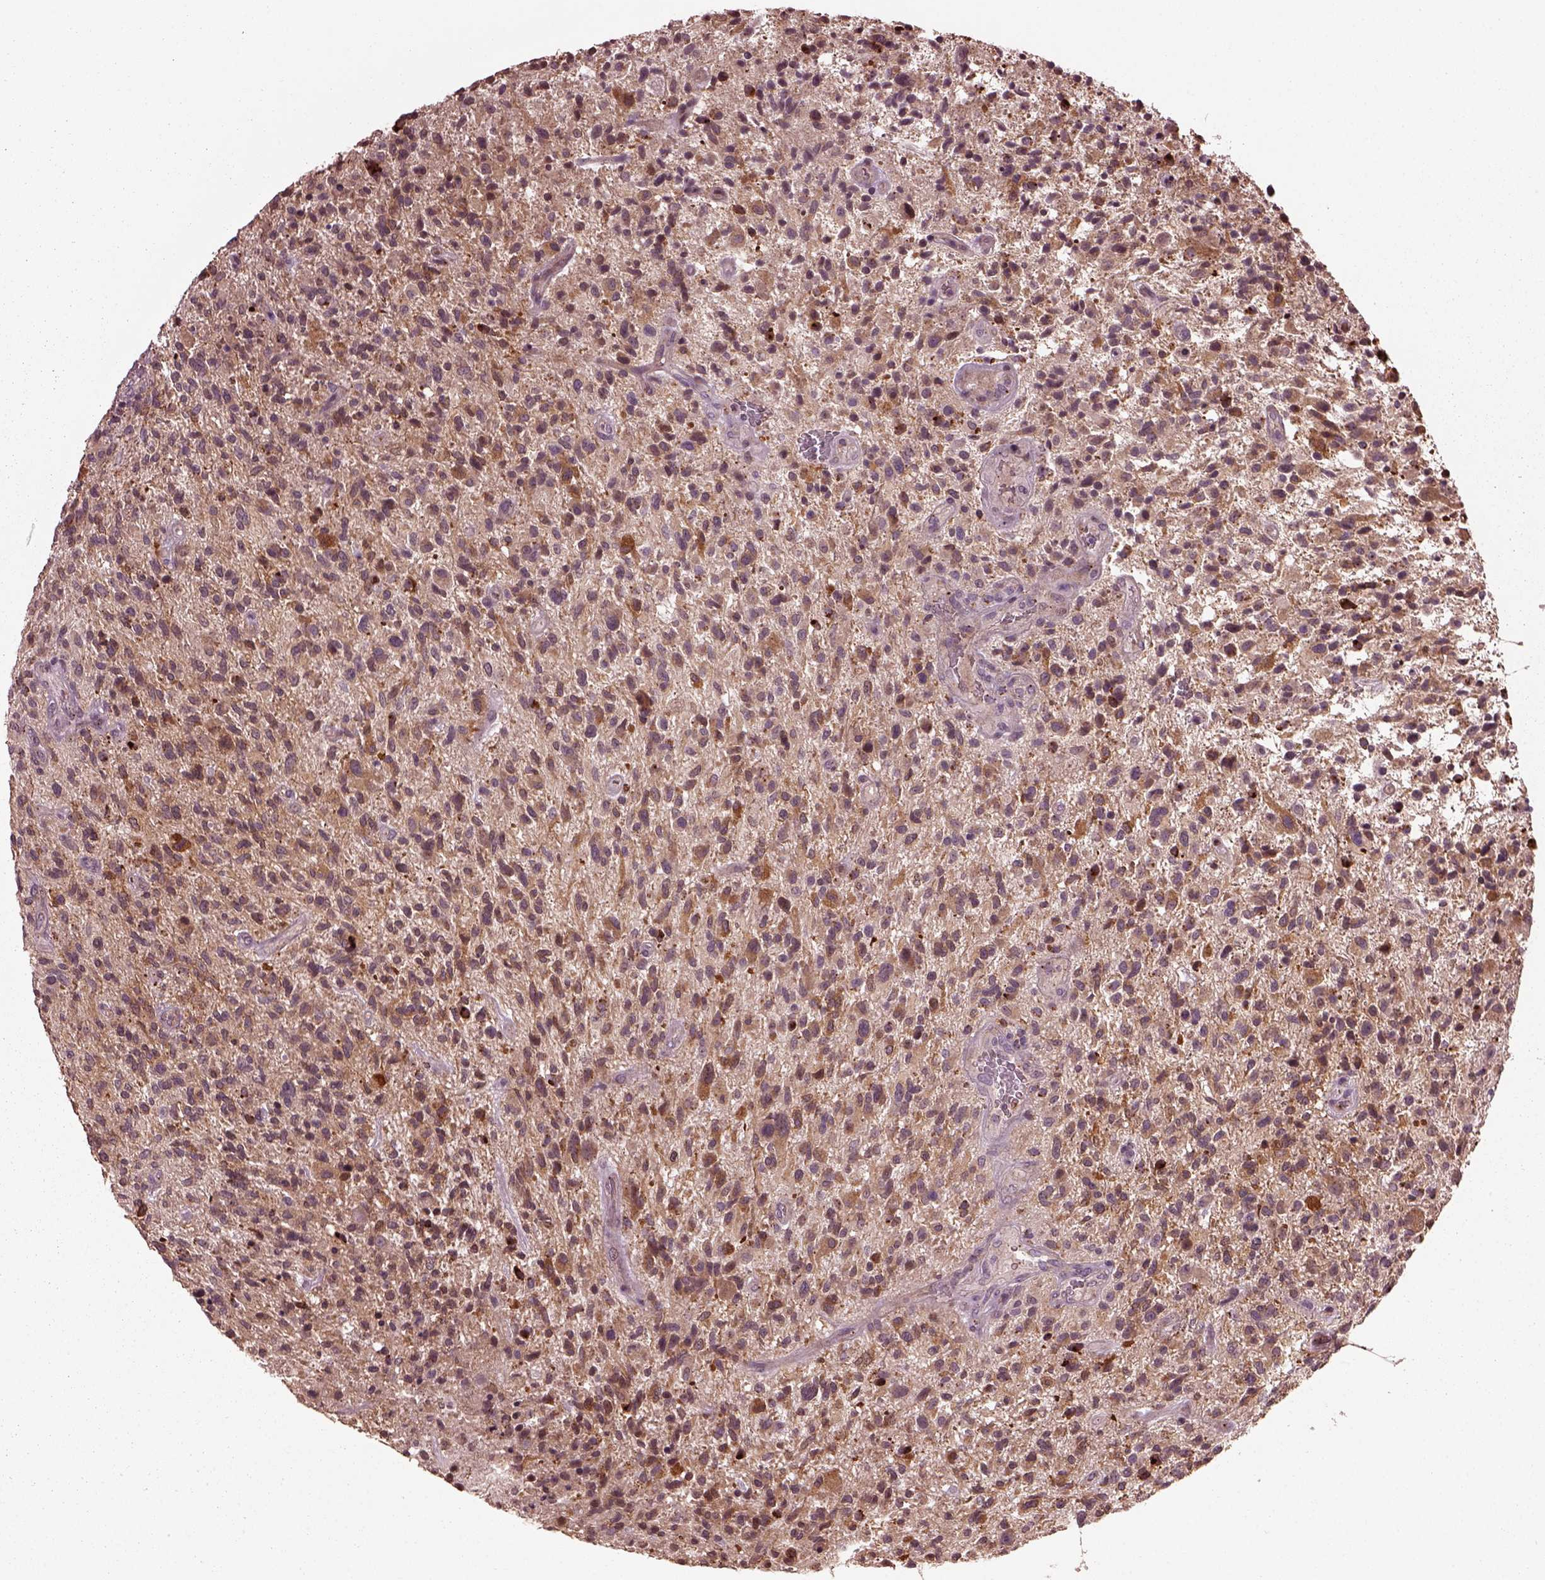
{"staining": {"intensity": "moderate", "quantity": ">75%", "location": "cytoplasmic/membranous"}, "tissue": "glioma", "cell_type": "Tumor cells", "image_type": "cancer", "snomed": [{"axis": "morphology", "description": "Glioma, malignant, High grade"}, {"axis": "topography", "description": "Brain"}], "caption": "Moderate cytoplasmic/membranous protein staining is identified in about >75% of tumor cells in malignant glioma (high-grade).", "gene": "RUFY3", "patient": {"sex": "male", "age": 47}}